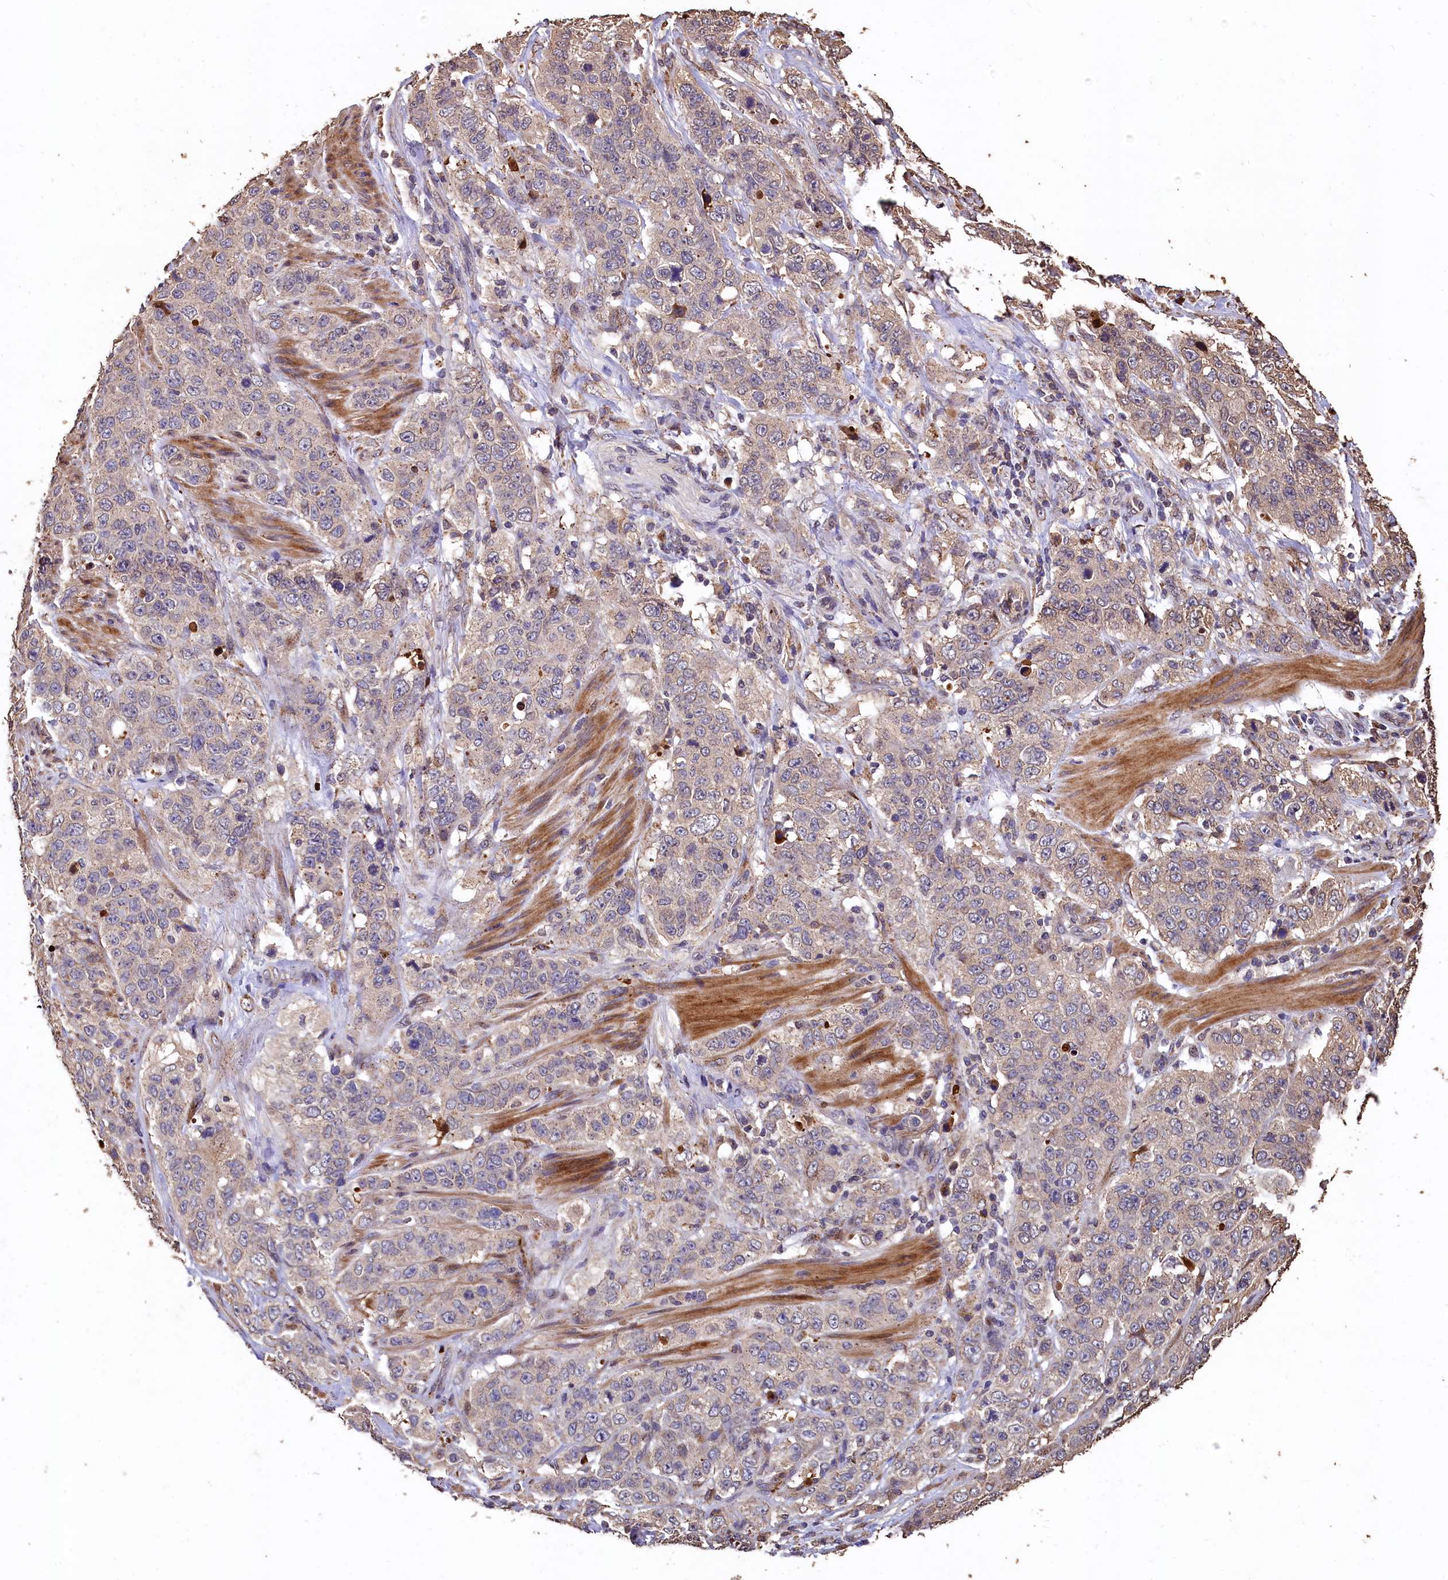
{"staining": {"intensity": "weak", "quantity": "<25%", "location": "cytoplasmic/membranous"}, "tissue": "stomach cancer", "cell_type": "Tumor cells", "image_type": "cancer", "snomed": [{"axis": "morphology", "description": "Adenocarcinoma, NOS"}, {"axis": "topography", "description": "Stomach"}], "caption": "DAB (3,3'-diaminobenzidine) immunohistochemical staining of adenocarcinoma (stomach) shows no significant staining in tumor cells. The staining is performed using DAB brown chromogen with nuclei counter-stained in using hematoxylin.", "gene": "LSM4", "patient": {"sex": "male", "age": 48}}